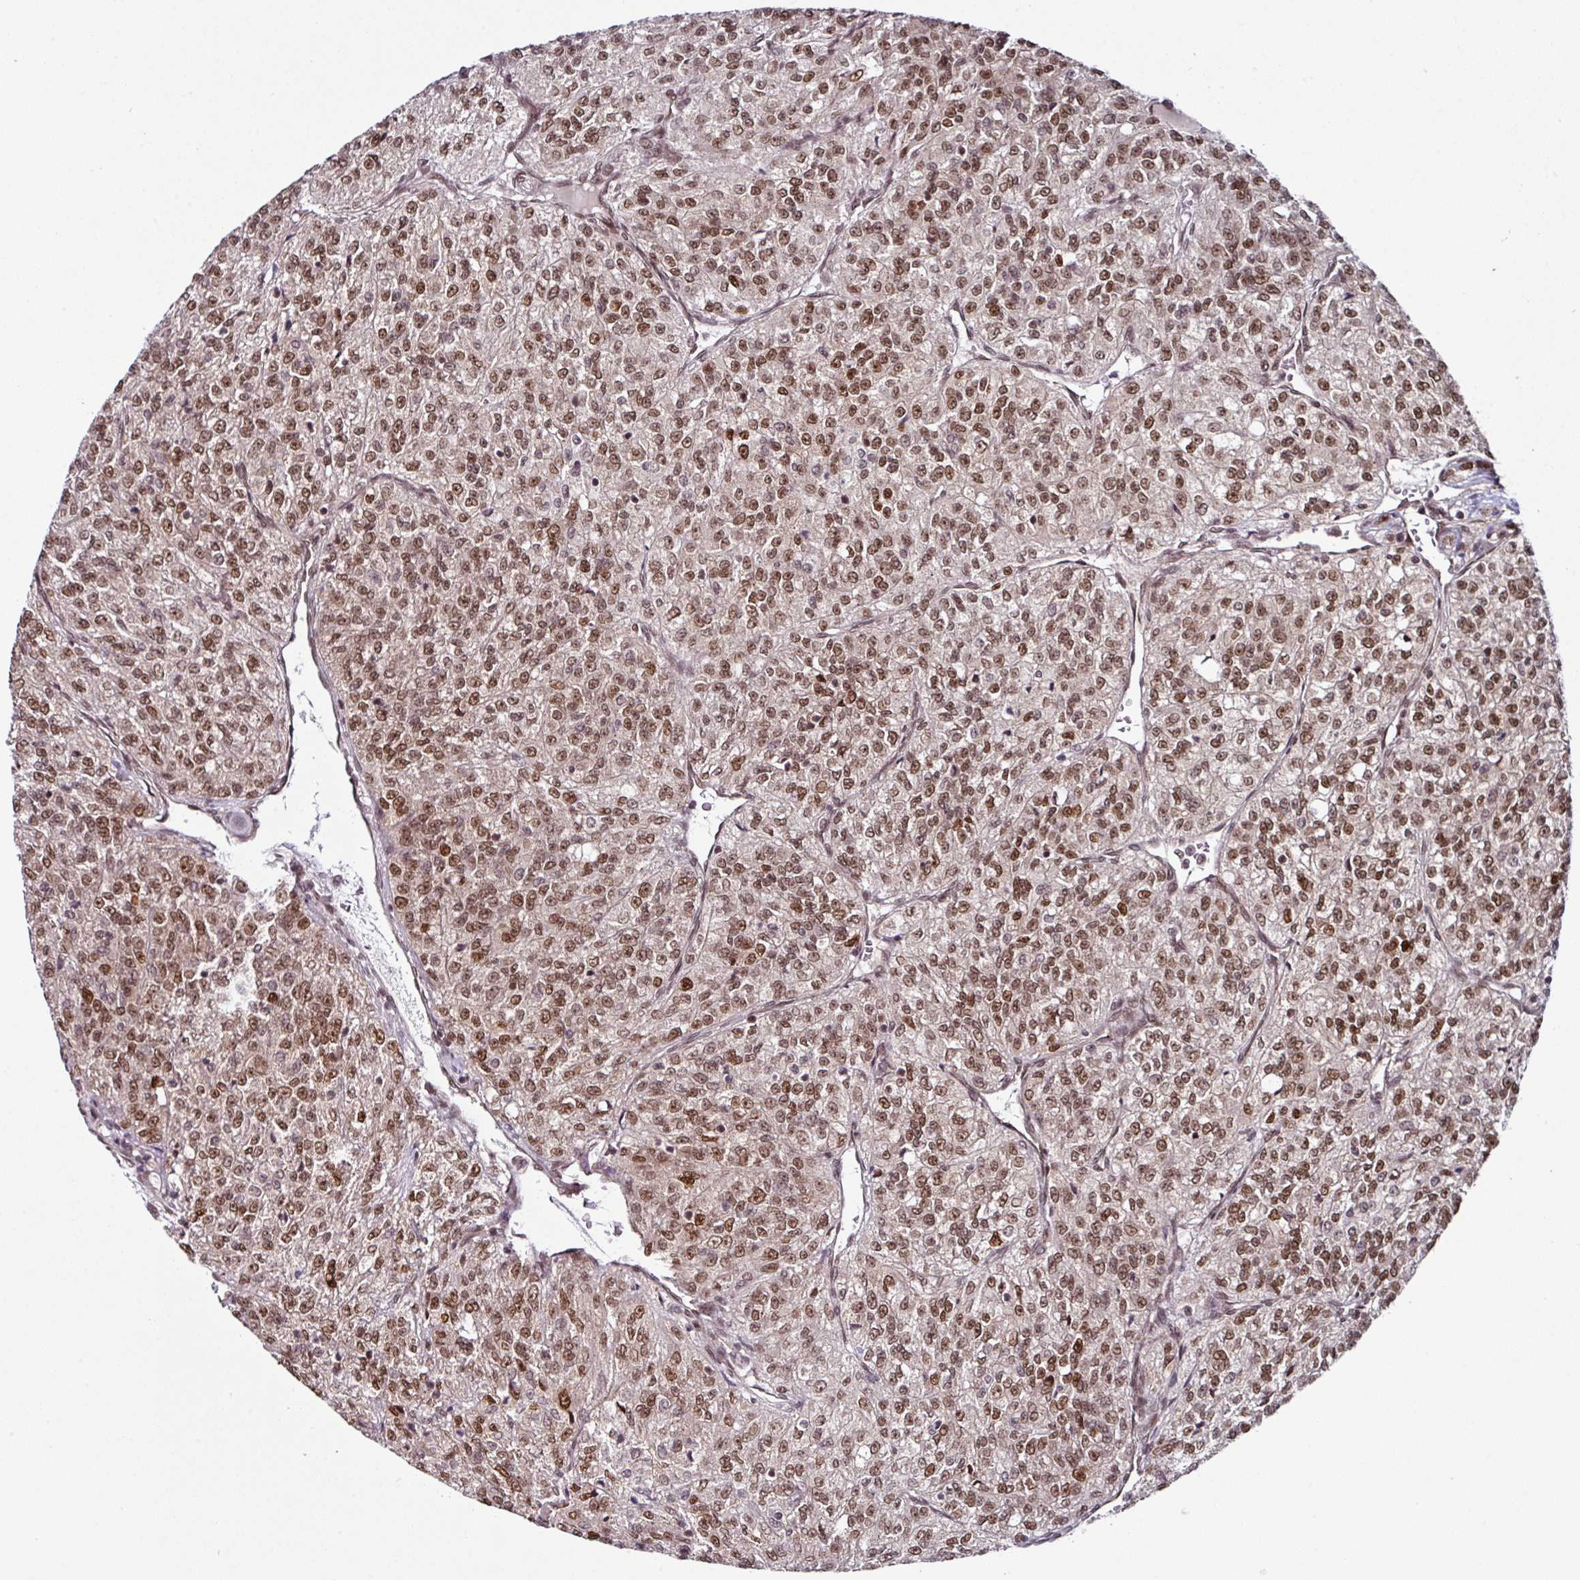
{"staining": {"intensity": "moderate", "quantity": ">75%", "location": "nuclear"}, "tissue": "renal cancer", "cell_type": "Tumor cells", "image_type": "cancer", "snomed": [{"axis": "morphology", "description": "Adenocarcinoma, NOS"}, {"axis": "topography", "description": "Kidney"}], "caption": "Human adenocarcinoma (renal) stained for a protein (brown) exhibits moderate nuclear positive staining in approximately >75% of tumor cells.", "gene": "MORF4L2", "patient": {"sex": "female", "age": 63}}